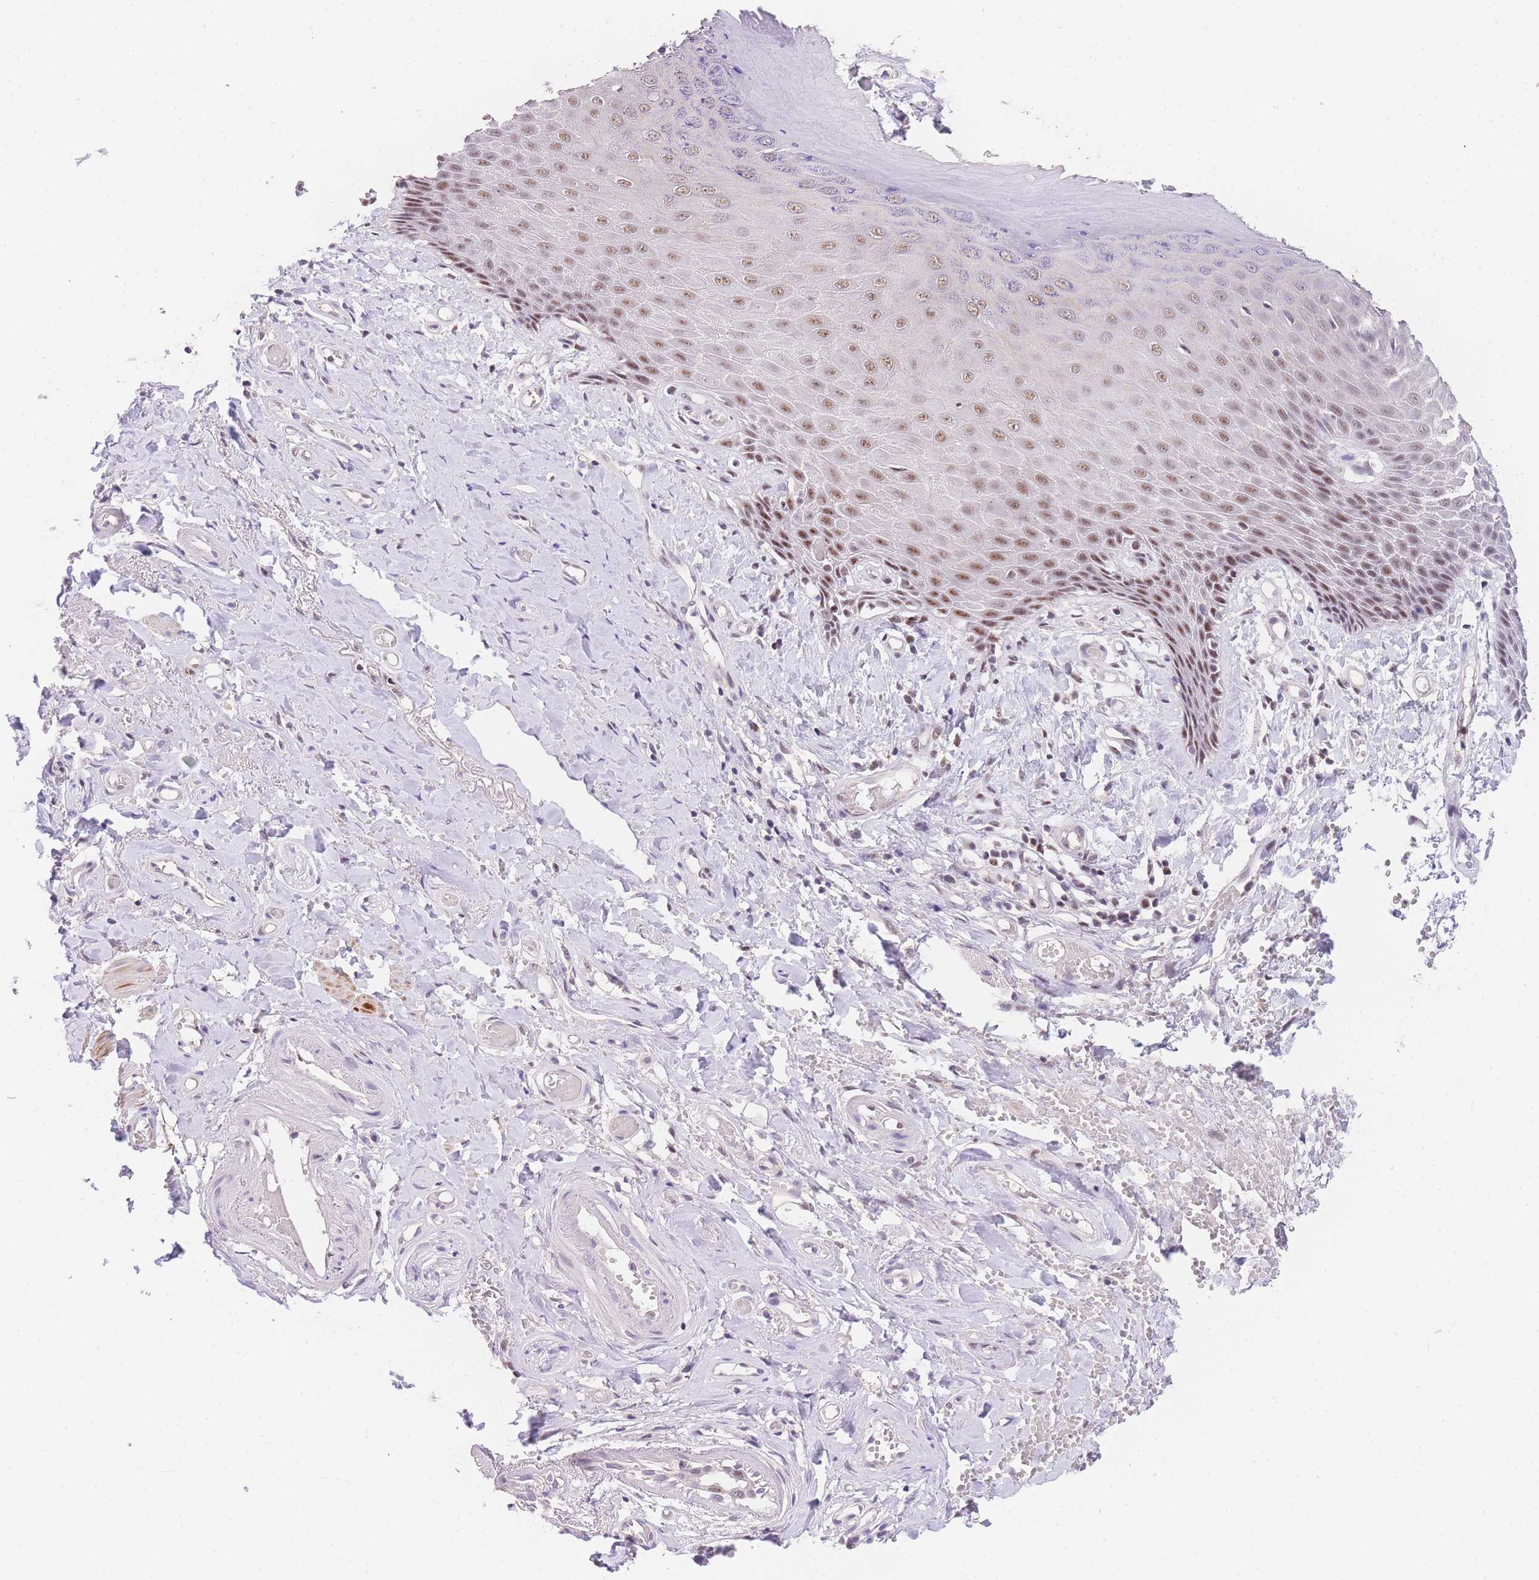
{"staining": {"intensity": "moderate", "quantity": "25%-75%", "location": "nuclear"}, "tissue": "skin", "cell_type": "Epidermal cells", "image_type": "normal", "snomed": [{"axis": "morphology", "description": "Normal tissue, NOS"}, {"axis": "topography", "description": "Anal"}], "caption": "An image of skin stained for a protein exhibits moderate nuclear brown staining in epidermal cells. (Stains: DAB (3,3'-diaminobenzidine) in brown, nuclei in blue, Microscopy: brightfield microscopy at high magnification).", "gene": "SLC35F2", "patient": {"sex": "male", "age": 78}}